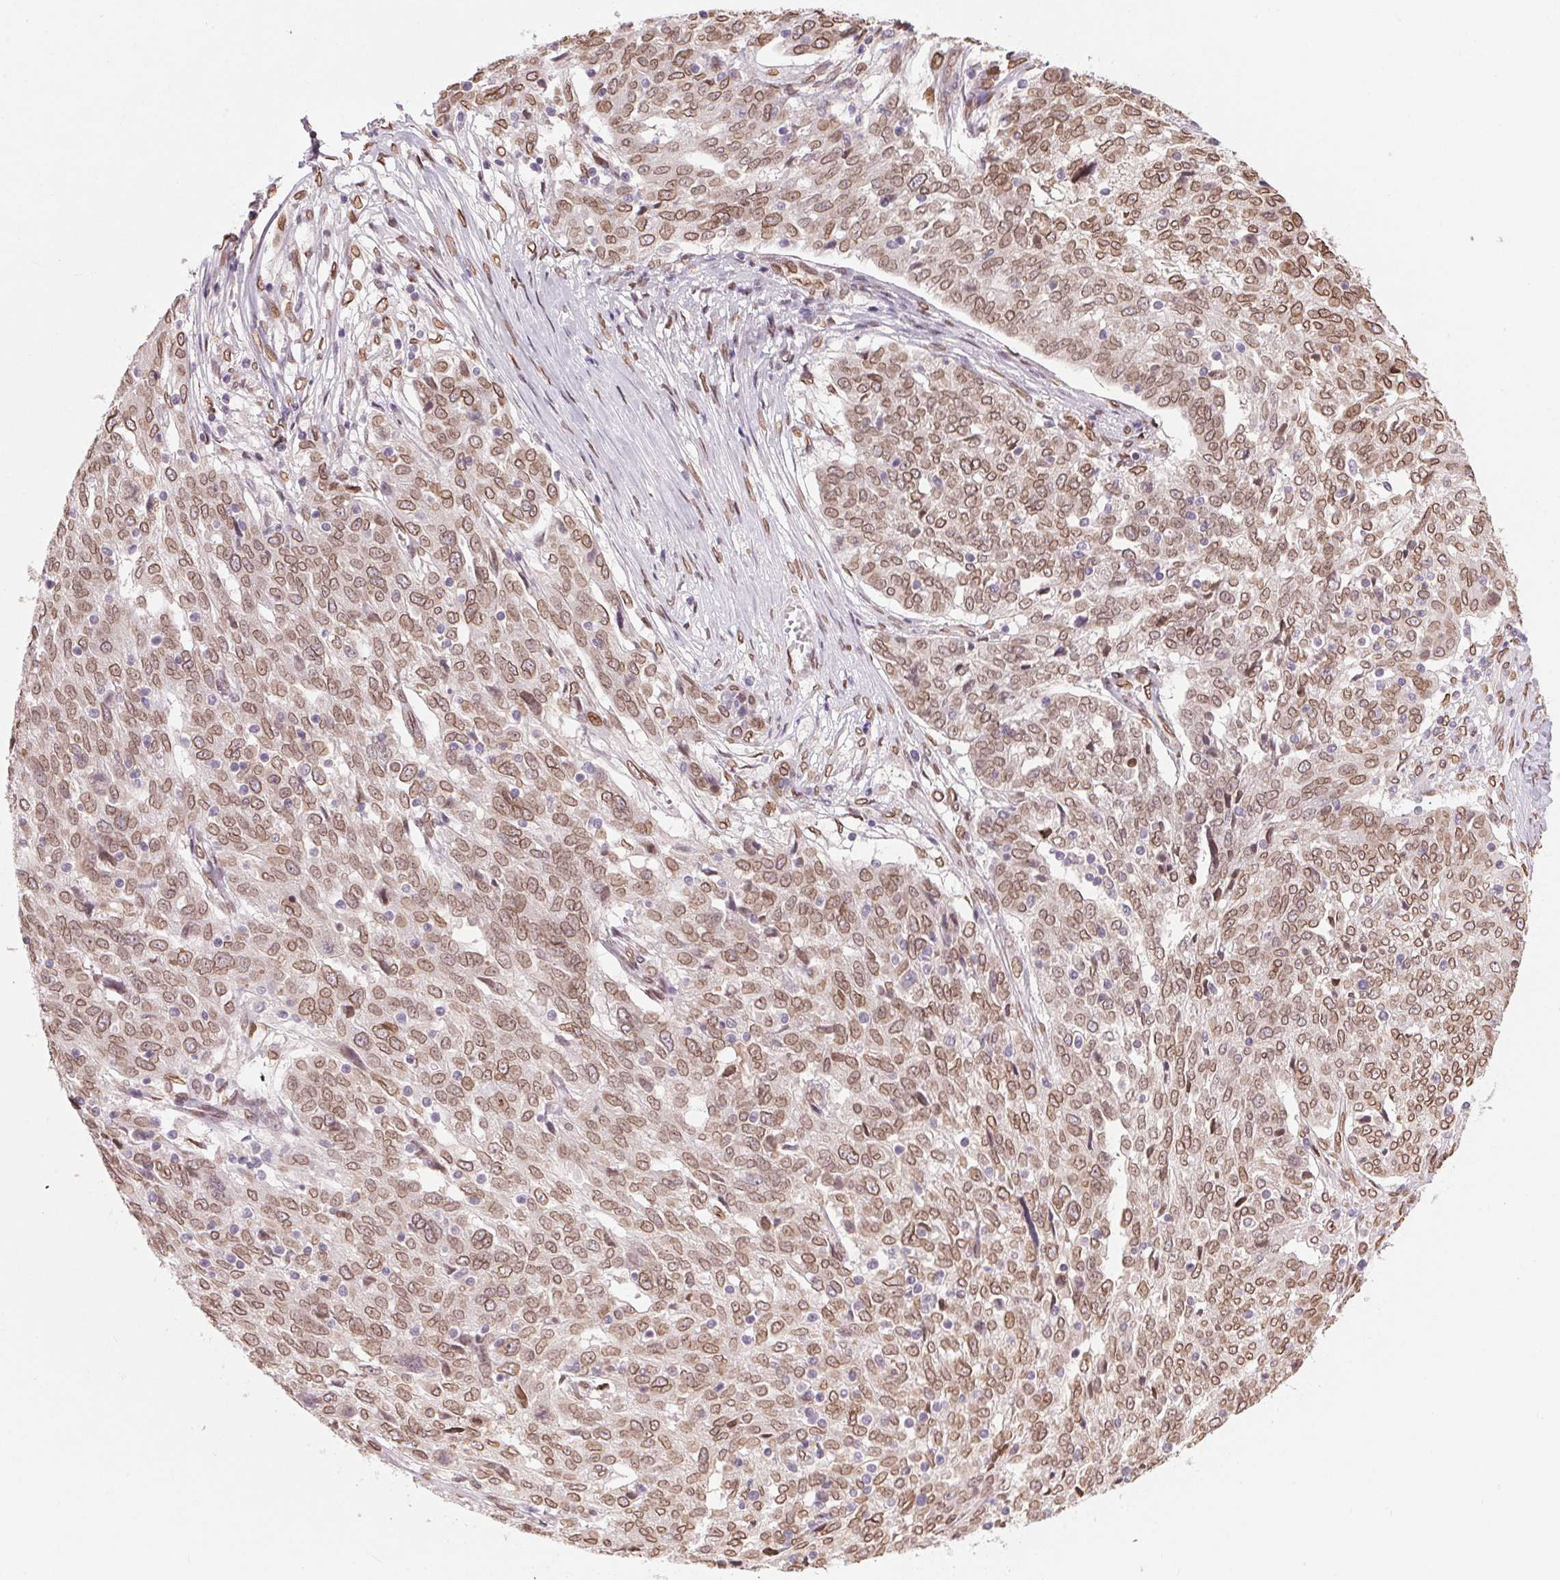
{"staining": {"intensity": "moderate", "quantity": ">75%", "location": "cytoplasmic/membranous,nuclear"}, "tissue": "ovarian cancer", "cell_type": "Tumor cells", "image_type": "cancer", "snomed": [{"axis": "morphology", "description": "Cystadenocarcinoma, serous, NOS"}, {"axis": "topography", "description": "Ovary"}], "caption": "Brown immunohistochemical staining in ovarian cancer (serous cystadenocarcinoma) reveals moderate cytoplasmic/membranous and nuclear positivity in about >75% of tumor cells.", "gene": "TMEM175", "patient": {"sex": "female", "age": 67}}